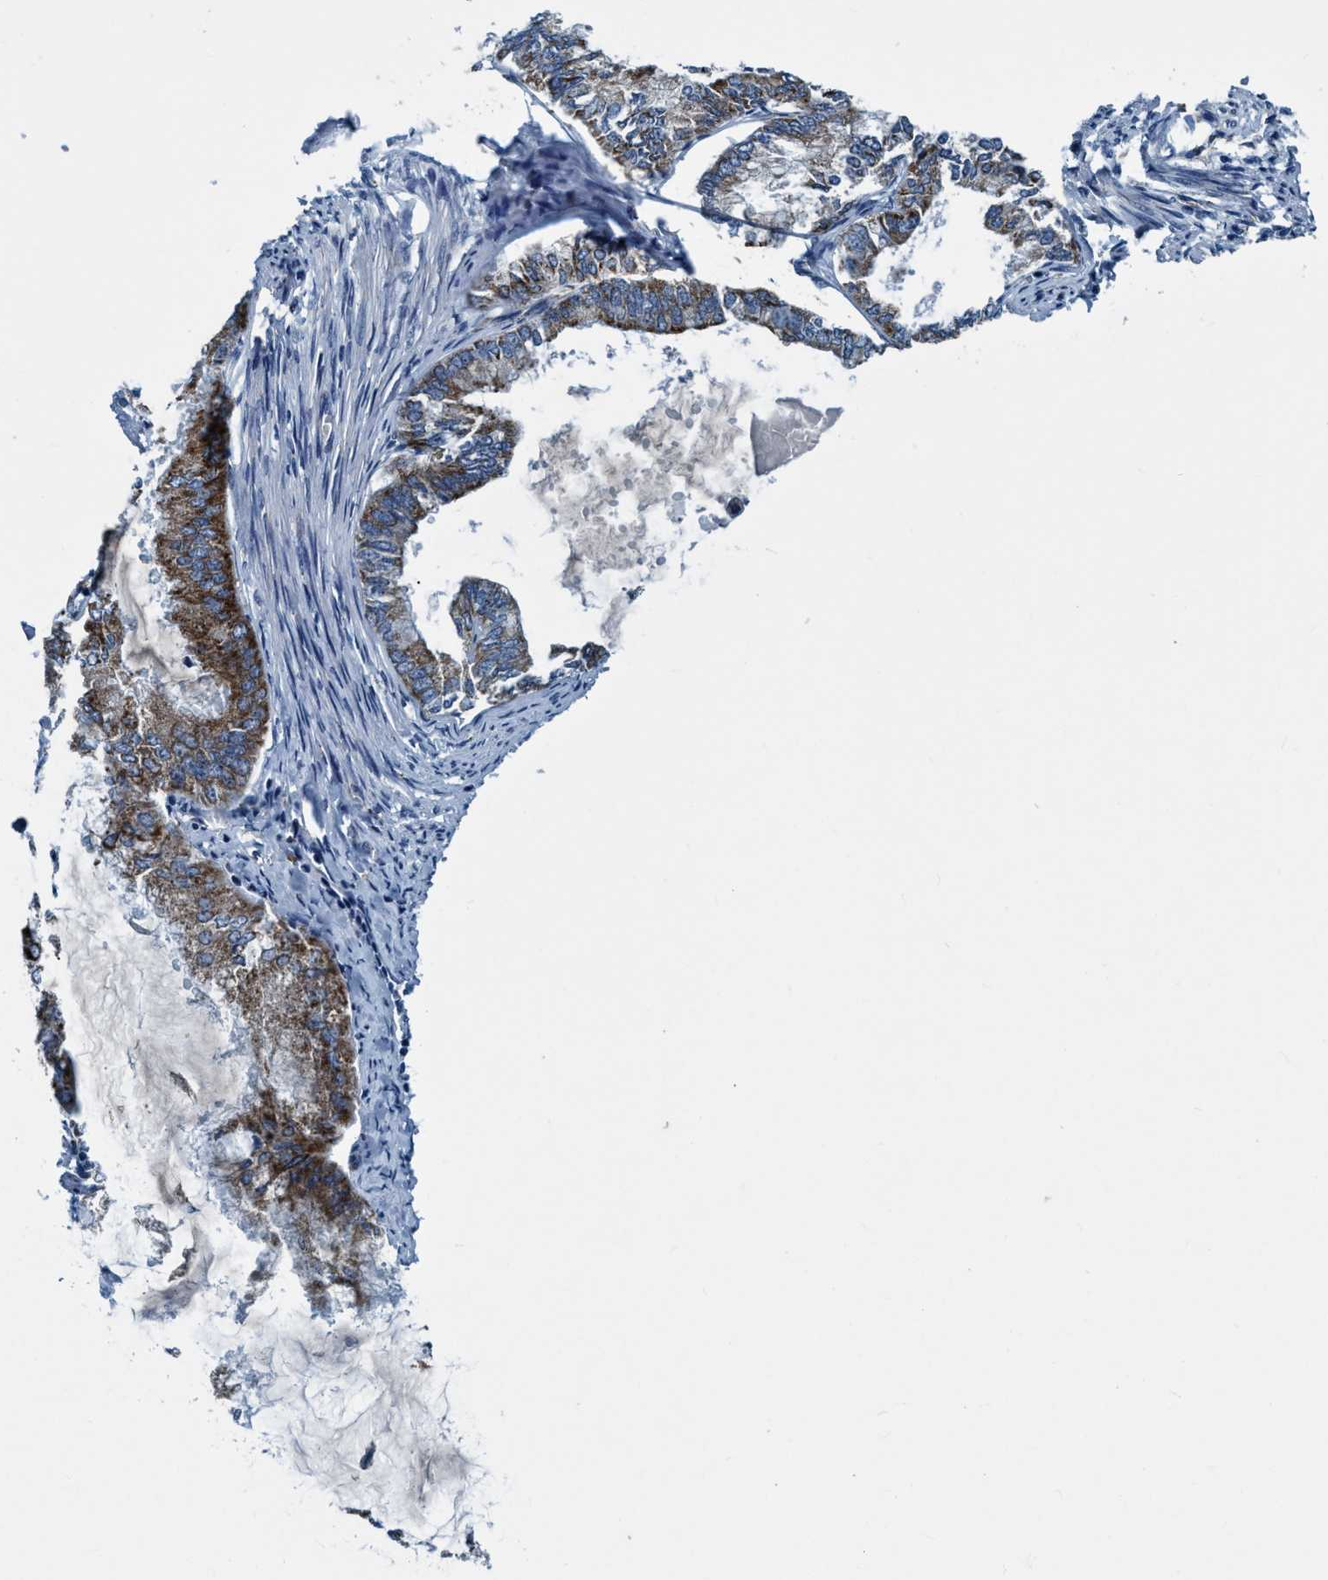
{"staining": {"intensity": "moderate", "quantity": "25%-75%", "location": "cytoplasmic/membranous"}, "tissue": "endometrial cancer", "cell_type": "Tumor cells", "image_type": "cancer", "snomed": [{"axis": "morphology", "description": "Adenocarcinoma, NOS"}, {"axis": "topography", "description": "Endometrium"}], "caption": "Endometrial cancer stained with DAB IHC displays medium levels of moderate cytoplasmic/membranous positivity in approximately 25%-75% of tumor cells.", "gene": "ARMC9", "patient": {"sex": "female", "age": 86}}